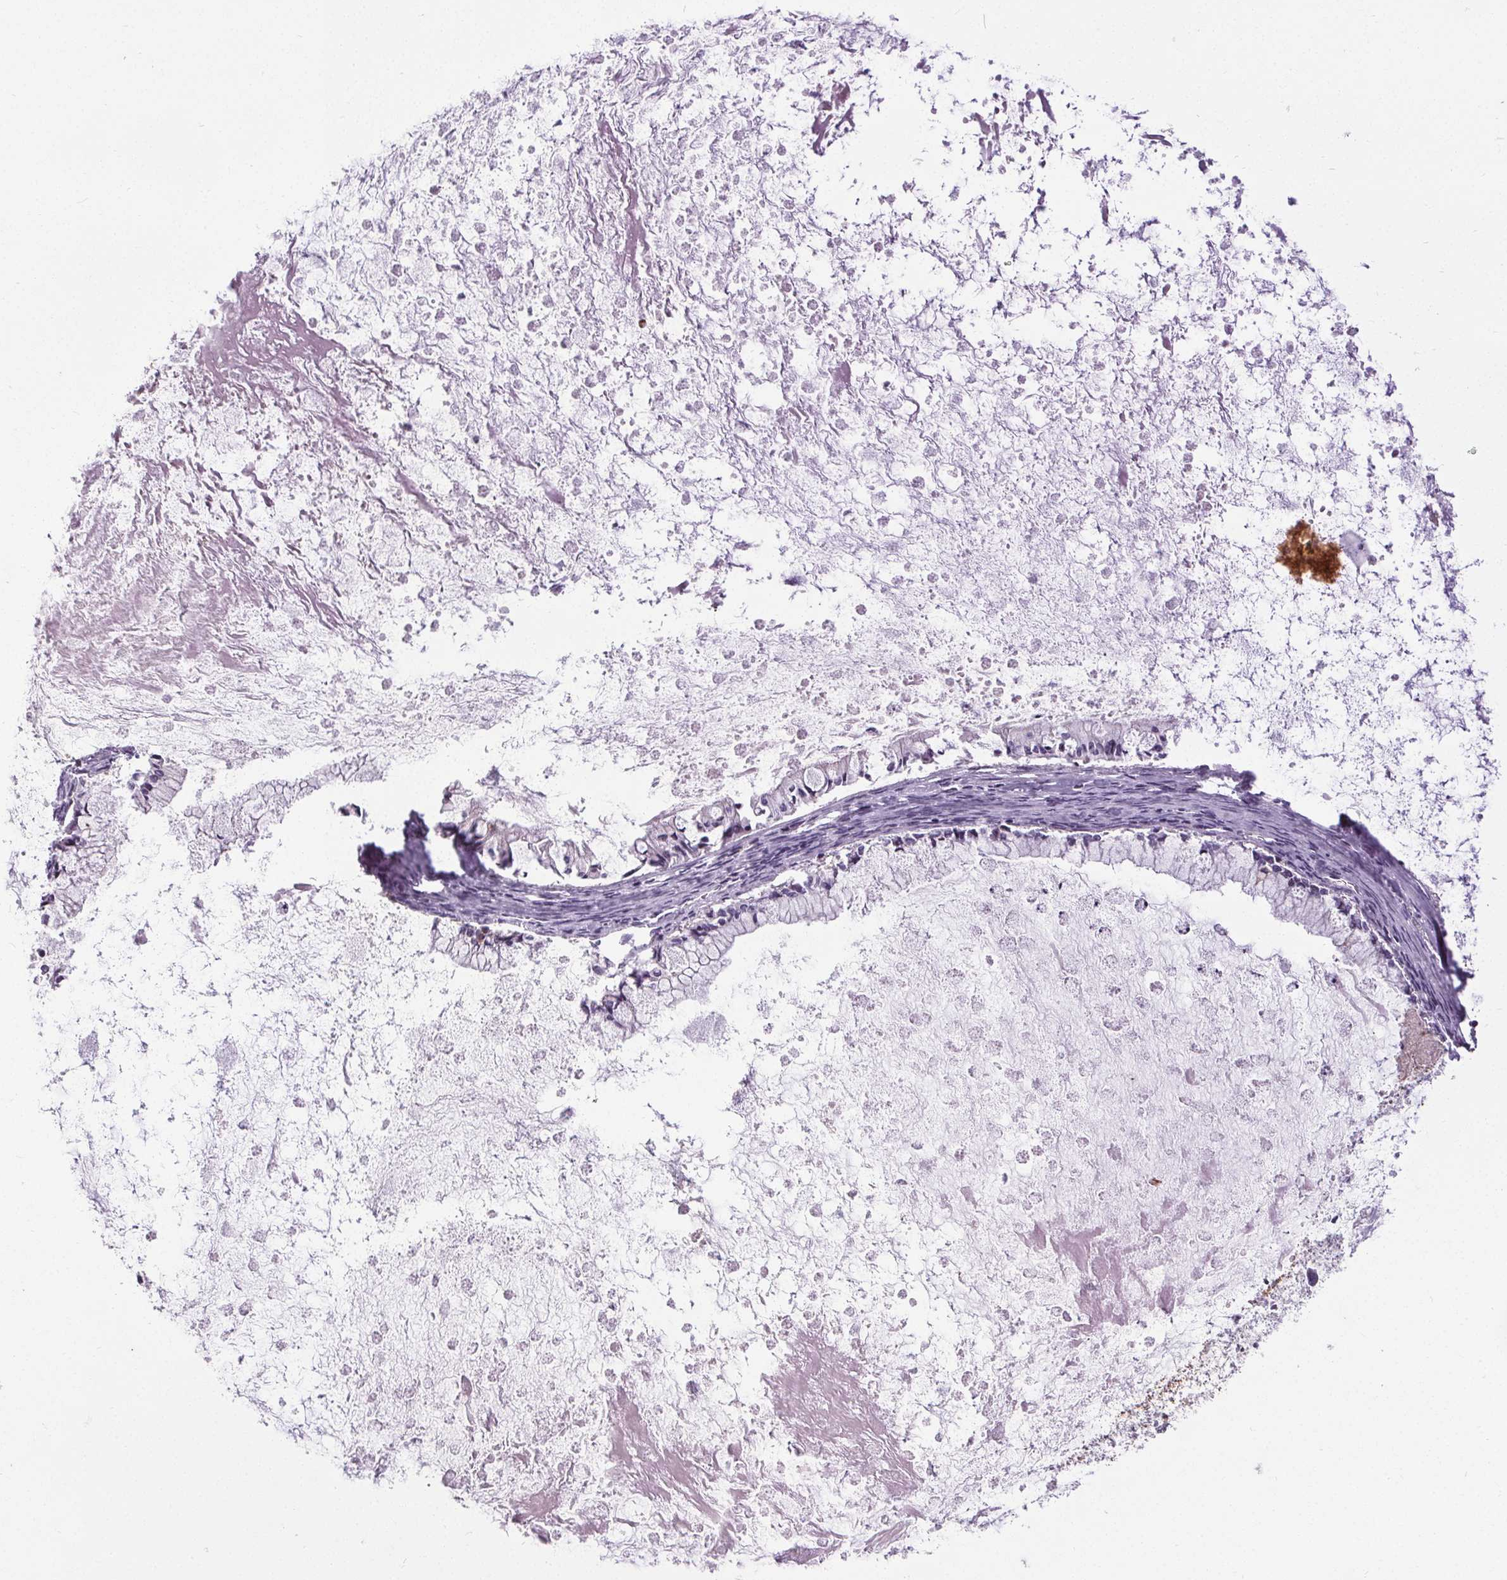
{"staining": {"intensity": "negative", "quantity": "none", "location": "none"}, "tissue": "ovarian cancer", "cell_type": "Tumor cells", "image_type": "cancer", "snomed": [{"axis": "morphology", "description": "Cystadenocarcinoma, mucinous, NOS"}, {"axis": "topography", "description": "Ovary"}], "caption": "High power microscopy micrograph of an immunohistochemistry (IHC) micrograph of ovarian mucinous cystadenocarcinoma, revealing no significant positivity in tumor cells.", "gene": "TMEM240", "patient": {"sex": "female", "age": 67}}